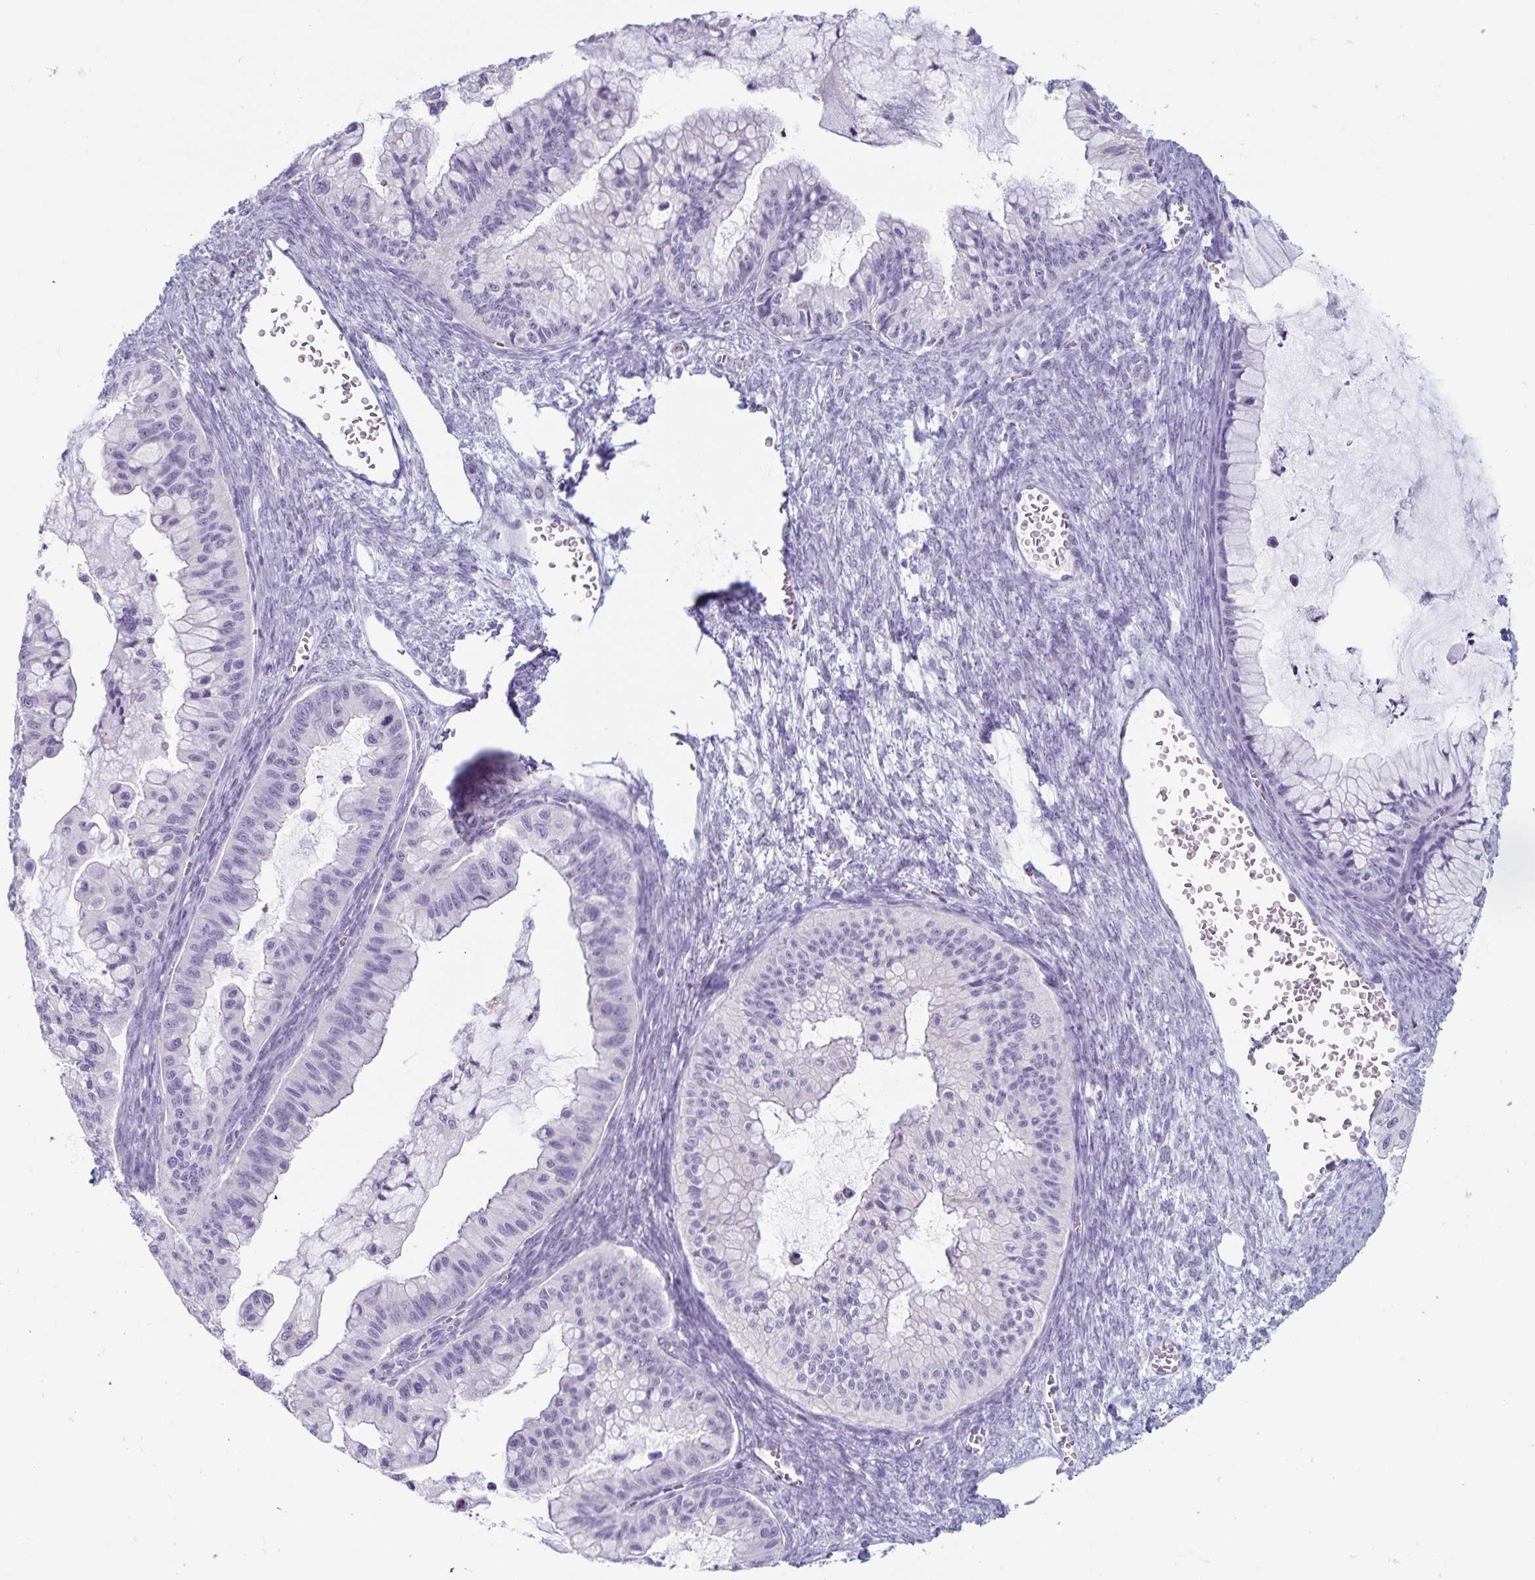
{"staining": {"intensity": "negative", "quantity": "none", "location": "none"}, "tissue": "ovarian cancer", "cell_type": "Tumor cells", "image_type": "cancer", "snomed": [{"axis": "morphology", "description": "Cystadenocarcinoma, mucinous, NOS"}, {"axis": "topography", "description": "Ovary"}], "caption": "This is an immunohistochemistry (IHC) image of human ovarian cancer. There is no expression in tumor cells.", "gene": "GNLY", "patient": {"sex": "female", "age": 72}}